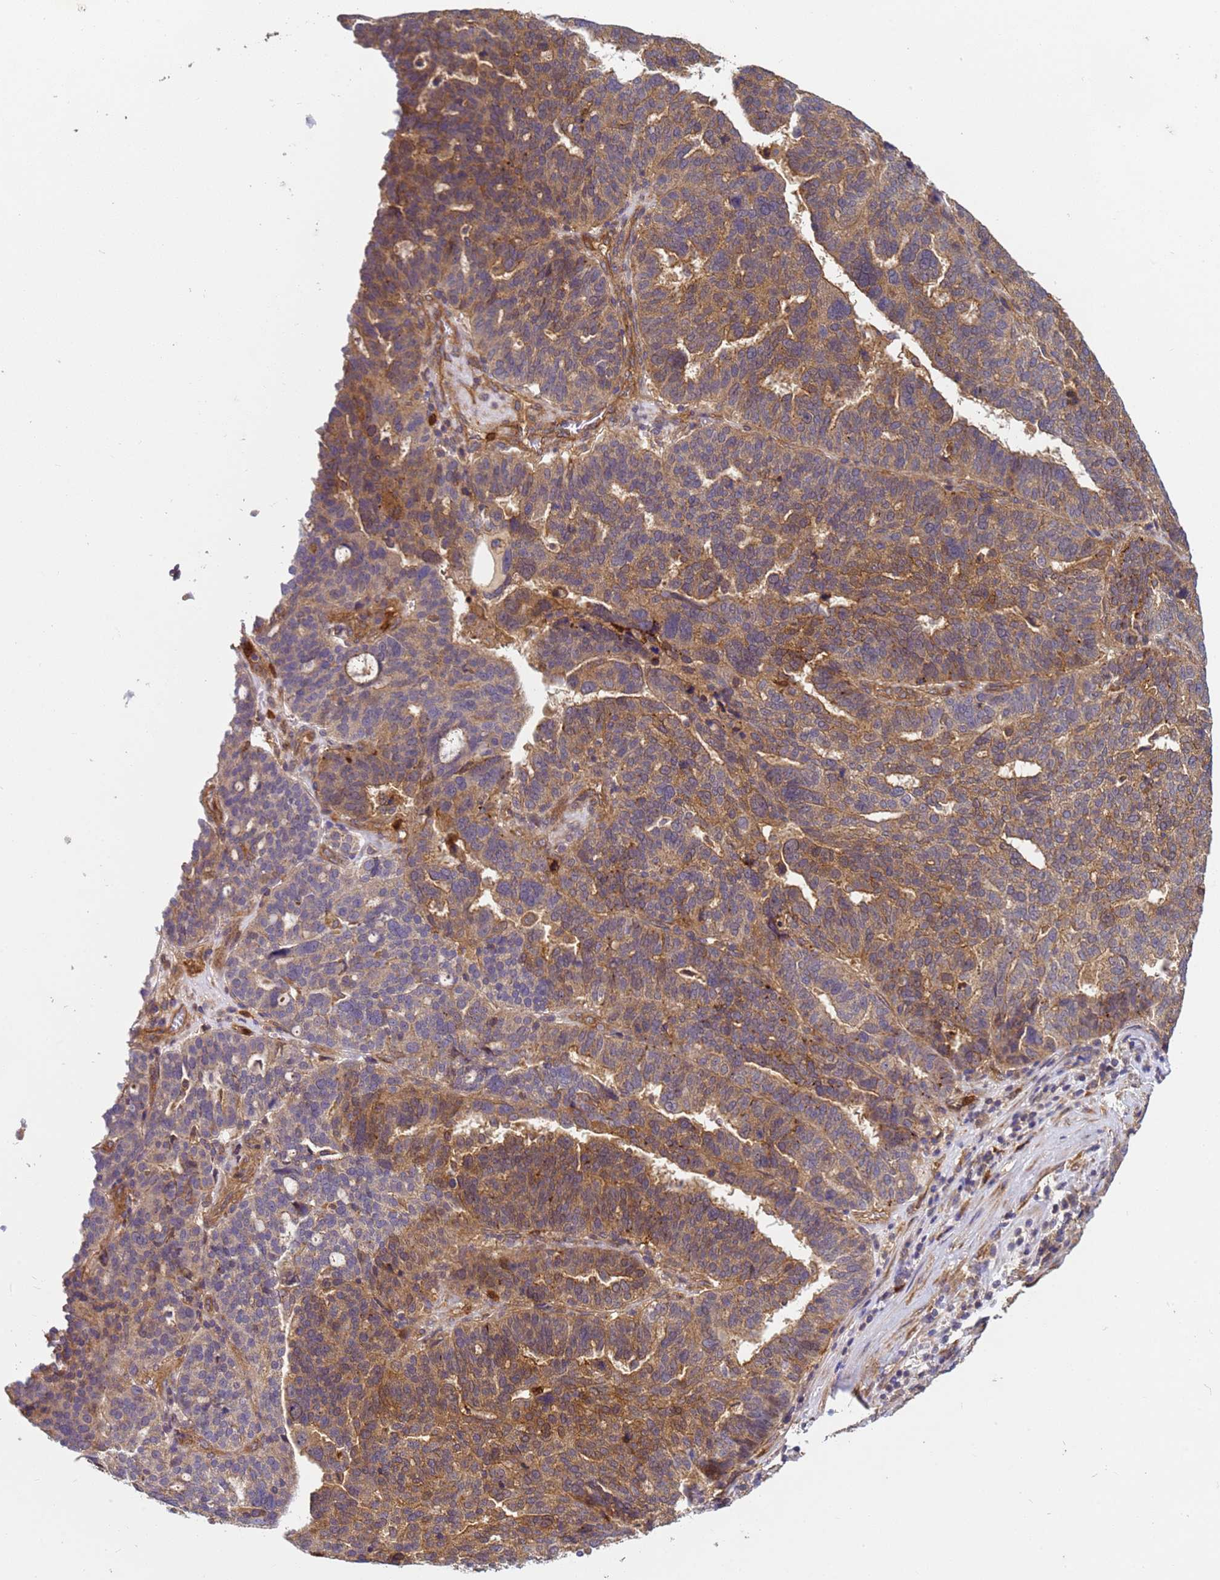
{"staining": {"intensity": "moderate", "quantity": ">75%", "location": "cytoplasmic/membranous"}, "tissue": "ovarian cancer", "cell_type": "Tumor cells", "image_type": "cancer", "snomed": [{"axis": "morphology", "description": "Cystadenocarcinoma, serous, NOS"}, {"axis": "topography", "description": "Ovary"}], "caption": "Ovarian cancer was stained to show a protein in brown. There is medium levels of moderate cytoplasmic/membranous staining in approximately >75% of tumor cells.", "gene": "C8orf34", "patient": {"sex": "female", "age": 59}}